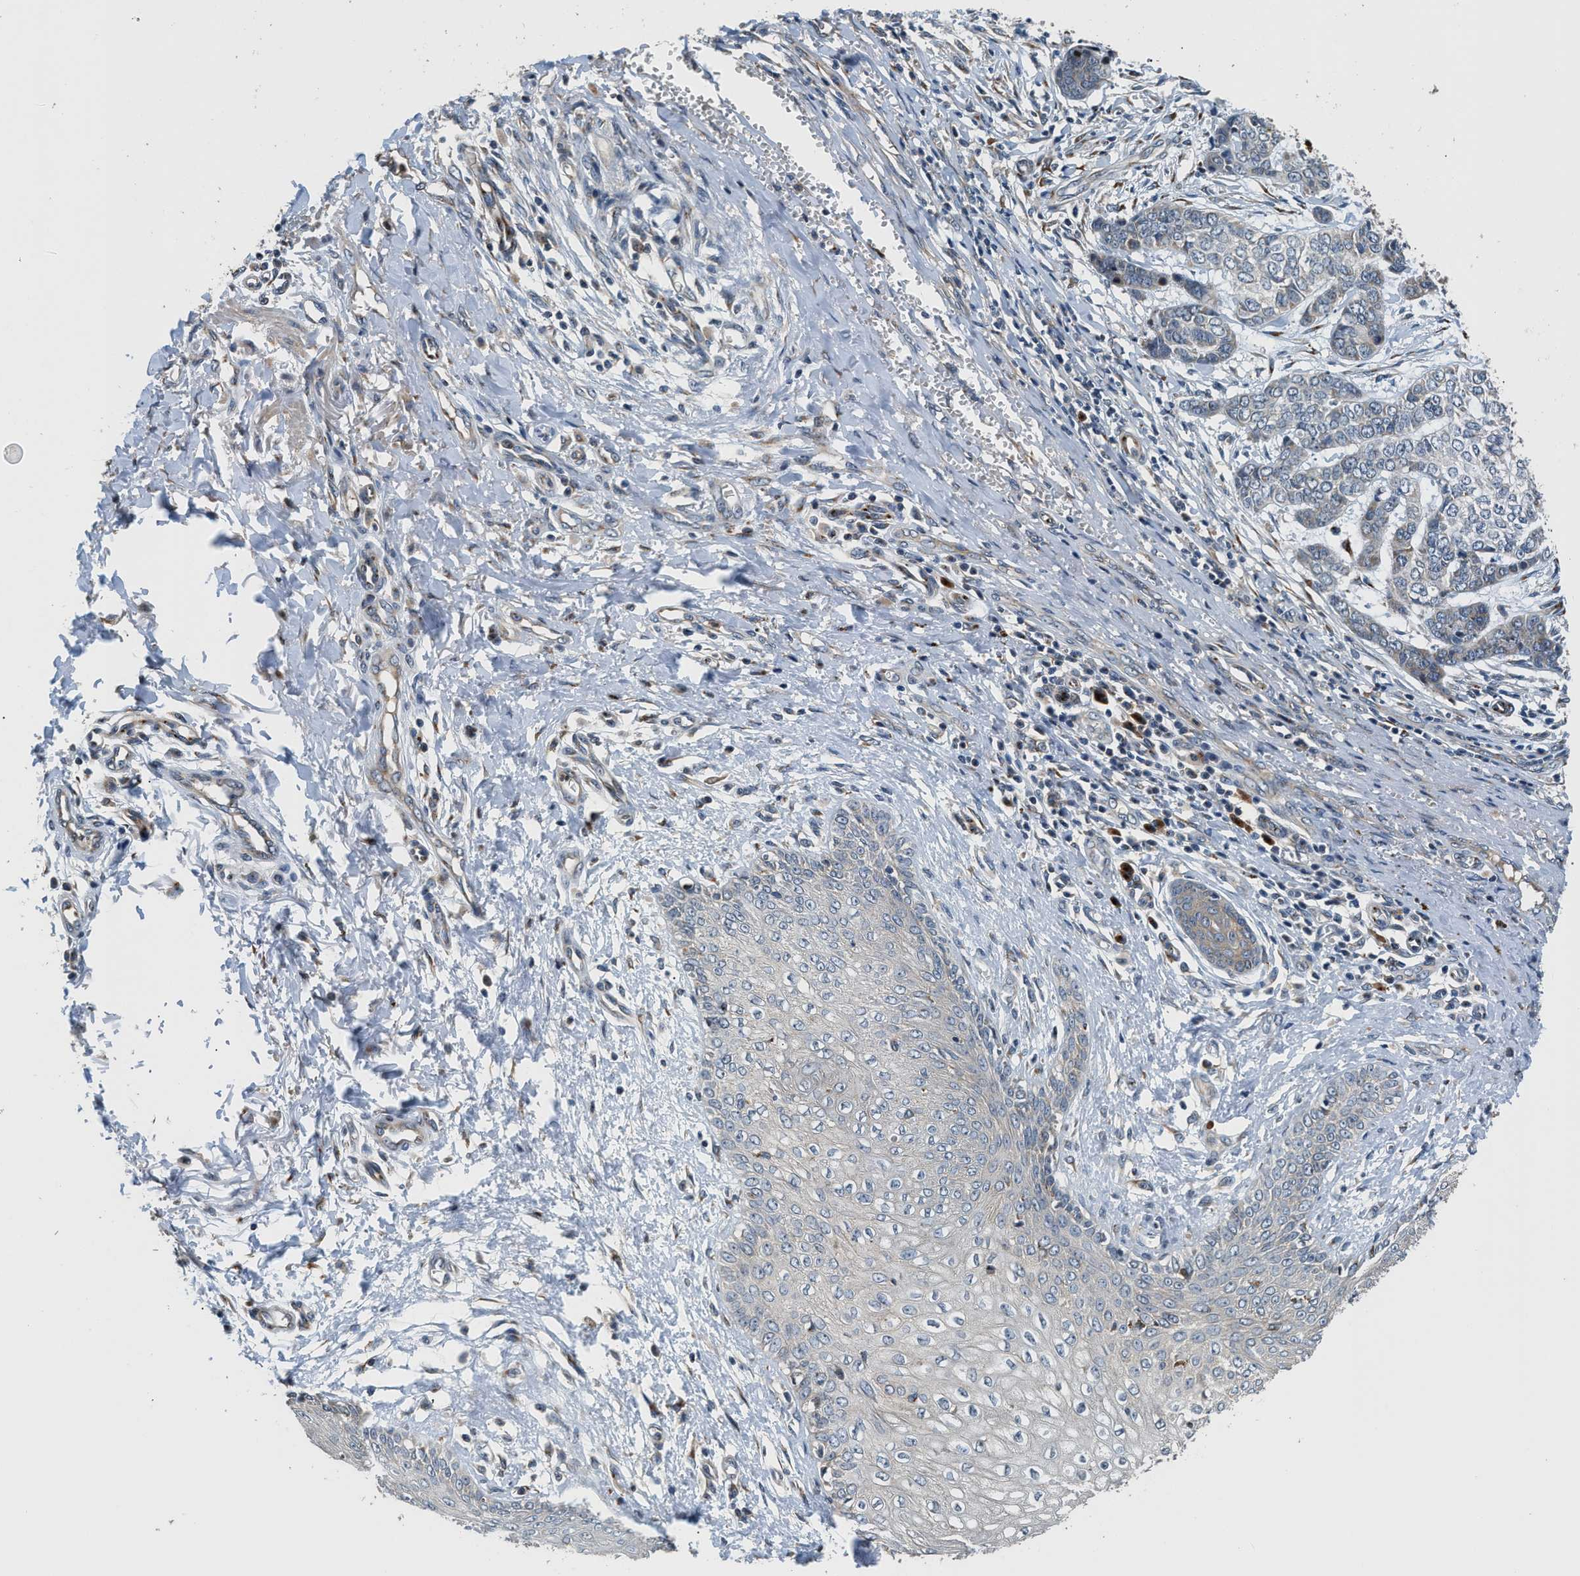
{"staining": {"intensity": "negative", "quantity": "none", "location": "none"}, "tissue": "skin cancer", "cell_type": "Tumor cells", "image_type": "cancer", "snomed": [{"axis": "morphology", "description": "Basal cell carcinoma"}, {"axis": "topography", "description": "Skin"}], "caption": "Tumor cells show no significant protein positivity in skin basal cell carcinoma.", "gene": "FUT8", "patient": {"sex": "female", "age": 64}}